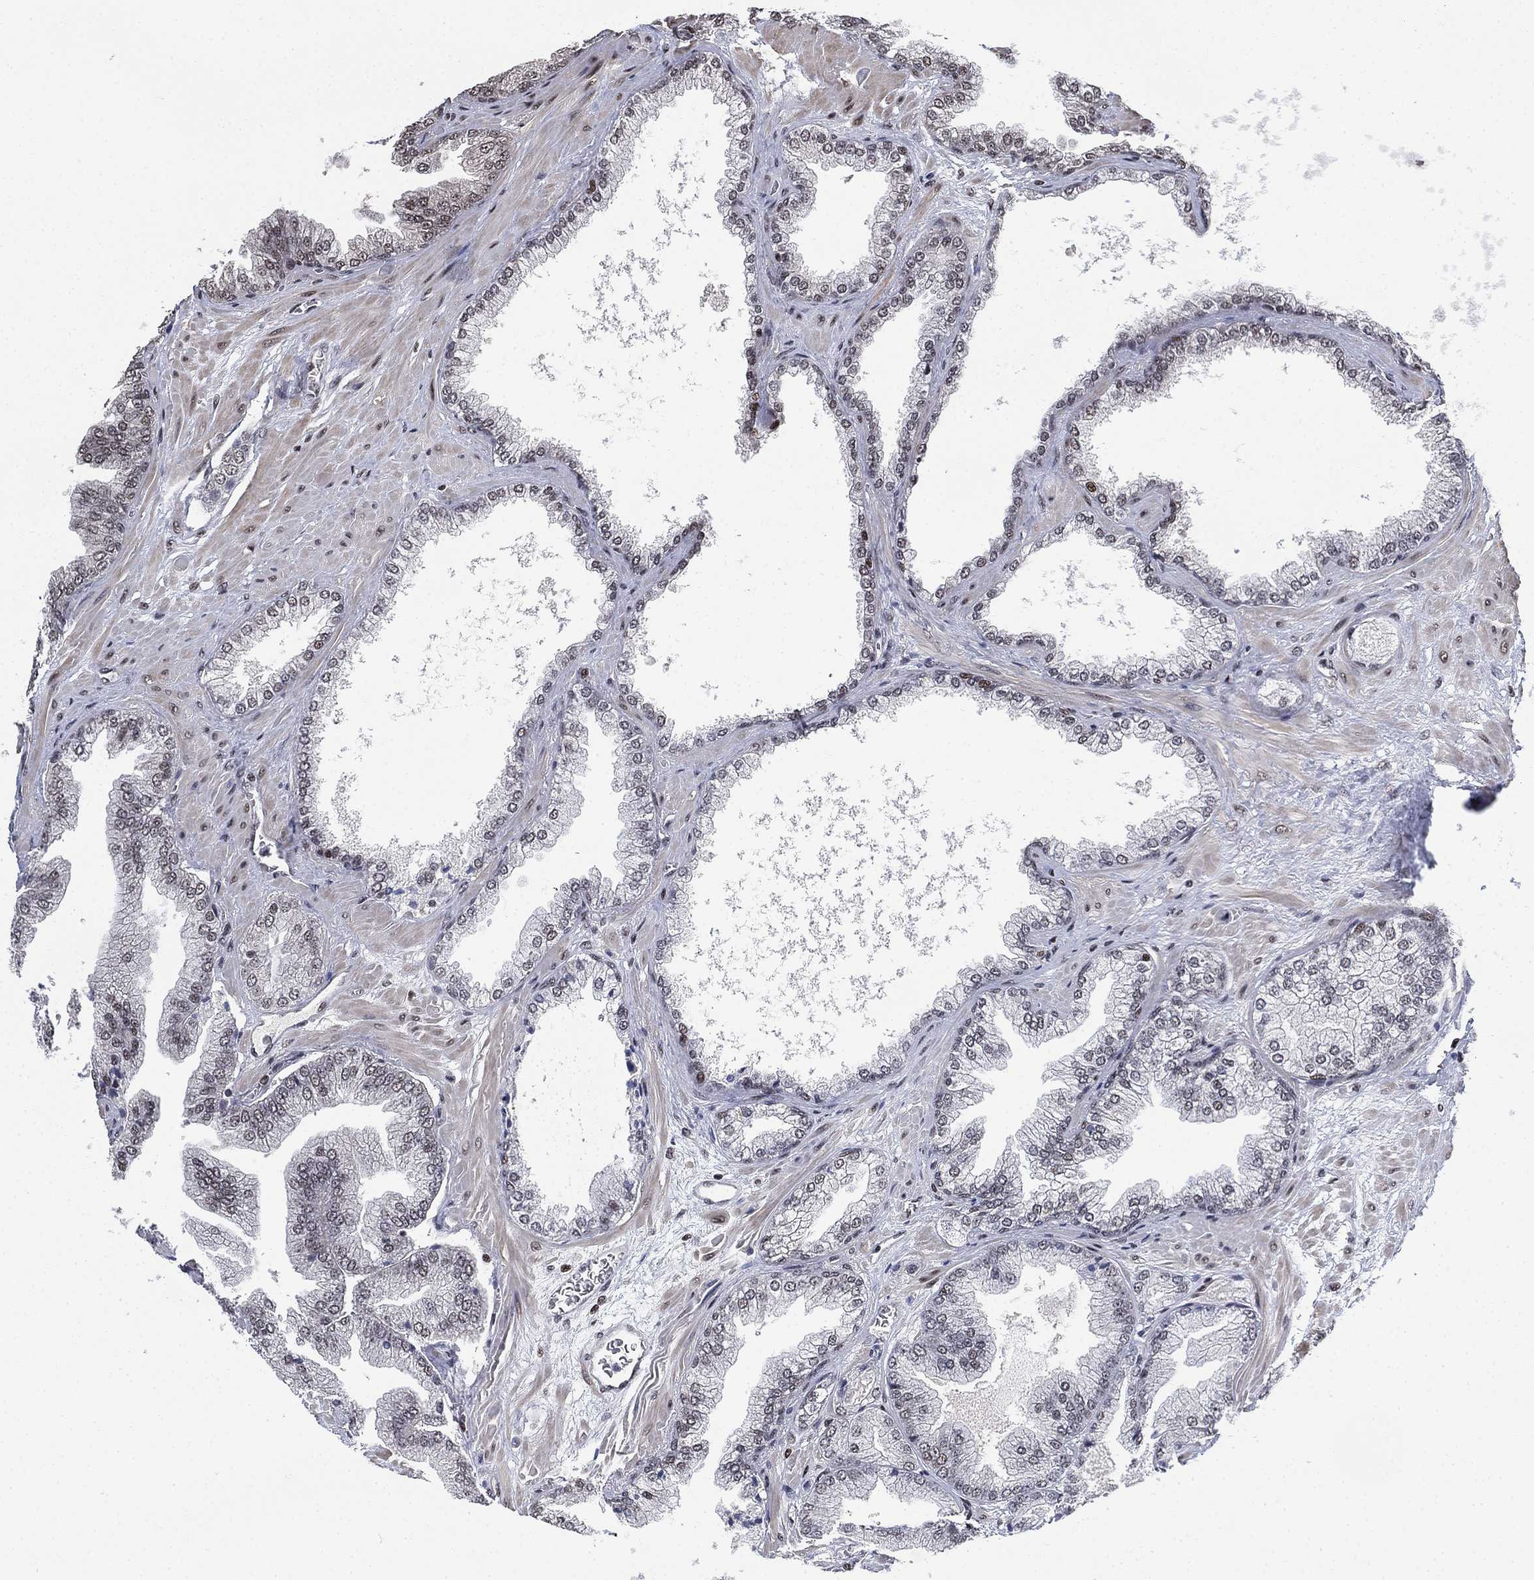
{"staining": {"intensity": "moderate", "quantity": "<25%", "location": "nuclear"}, "tissue": "prostate cancer", "cell_type": "Tumor cells", "image_type": "cancer", "snomed": [{"axis": "morphology", "description": "Adenocarcinoma, Low grade"}, {"axis": "topography", "description": "Prostate"}], "caption": "A low amount of moderate nuclear positivity is appreciated in approximately <25% of tumor cells in low-grade adenocarcinoma (prostate) tissue.", "gene": "ZSCAN30", "patient": {"sex": "male", "age": 72}}